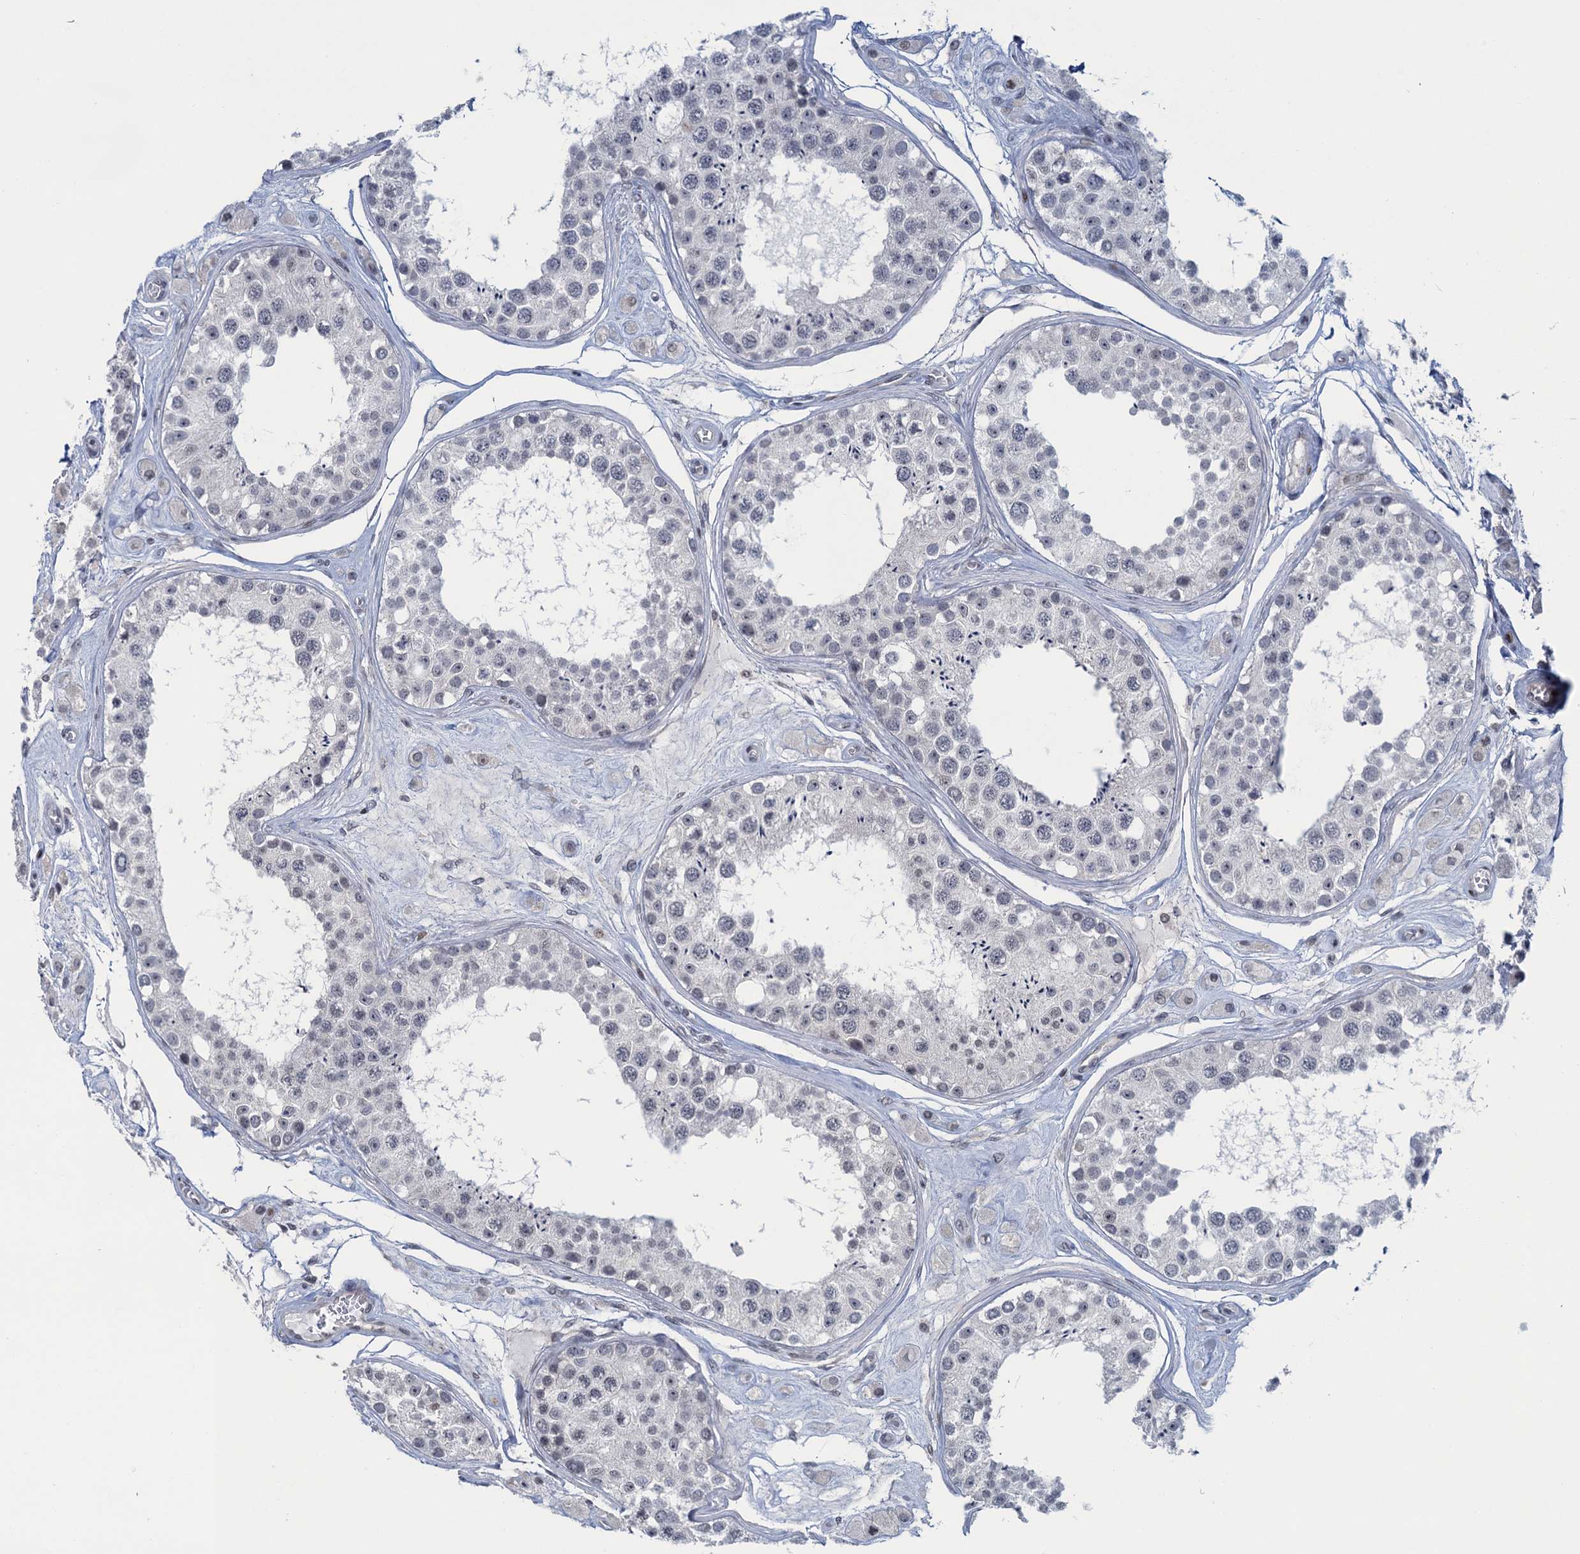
{"staining": {"intensity": "negative", "quantity": "none", "location": "none"}, "tissue": "testis", "cell_type": "Cells in seminiferous ducts", "image_type": "normal", "snomed": [{"axis": "morphology", "description": "Normal tissue, NOS"}, {"axis": "topography", "description": "Testis"}], "caption": "Protein analysis of normal testis shows no significant staining in cells in seminiferous ducts. The staining is performed using DAB brown chromogen with nuclei counter-stained in using hematoxylin.", "gene": "FYB1", "patient": {"sex": "male", "age": 25}}